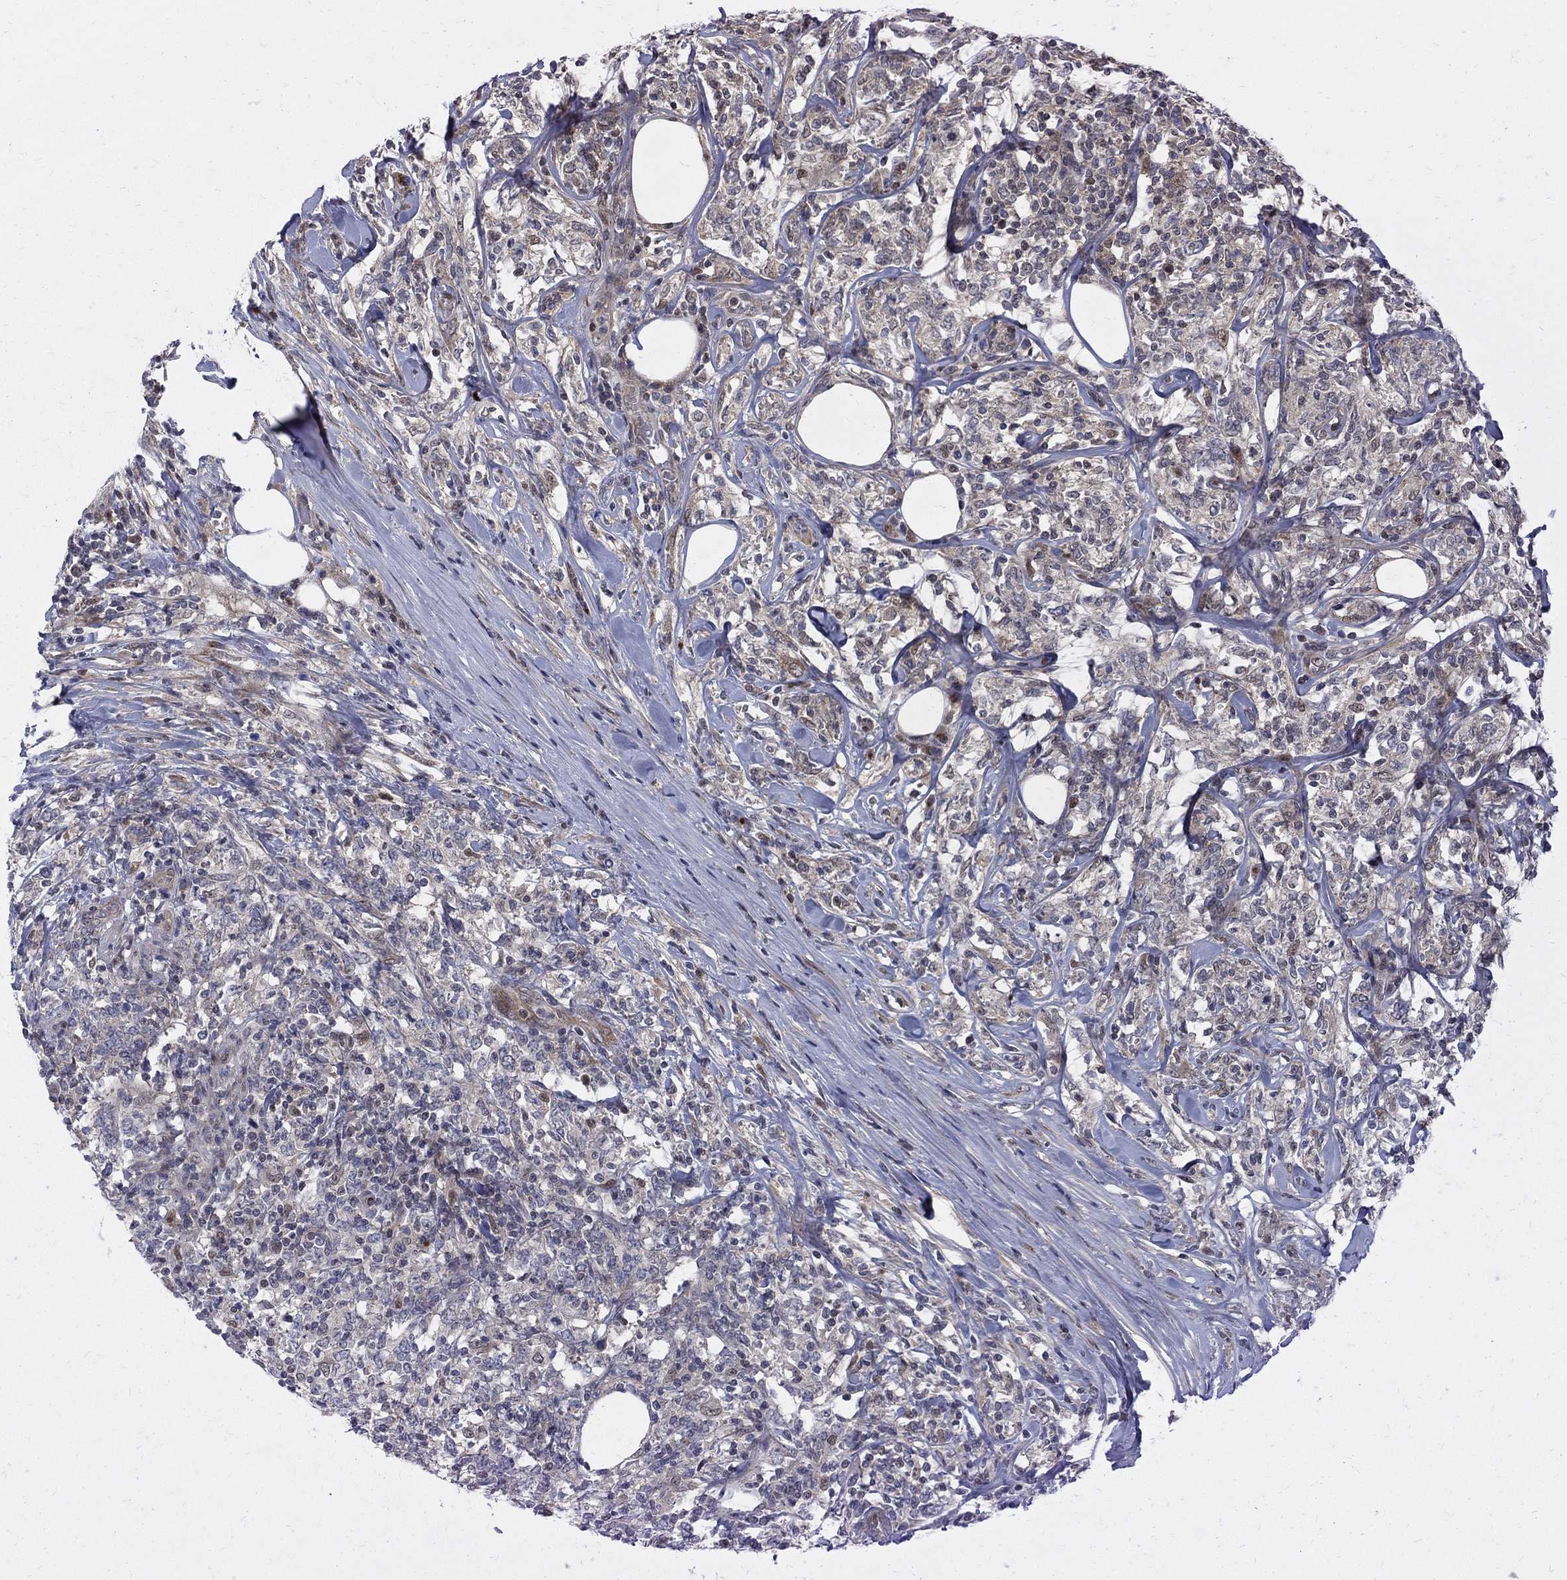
{"staining": {"intensity": "negative", "quantity": "none", "location": "none"}, "tissue": "lymphoma", "cell_type": "Tumor cells", "image_type": "cancer", "snomed": [{"axis": "morphology", "description": "Malignant lymphoma, non-Hodgkin's type, High grade"}, {"axis": "topography", "description": "Lymph node"}], "caption": "This image is of high-grade malignant lymphoma, non-Hodgkin's type stained with immunohistochemistry (IHC) to label a protein in brown with the nuclei are counter-stained blue. There is no staining in tumor cells.", "gene": "WDR19", "patient": {"sex": "female", "age": 84}}